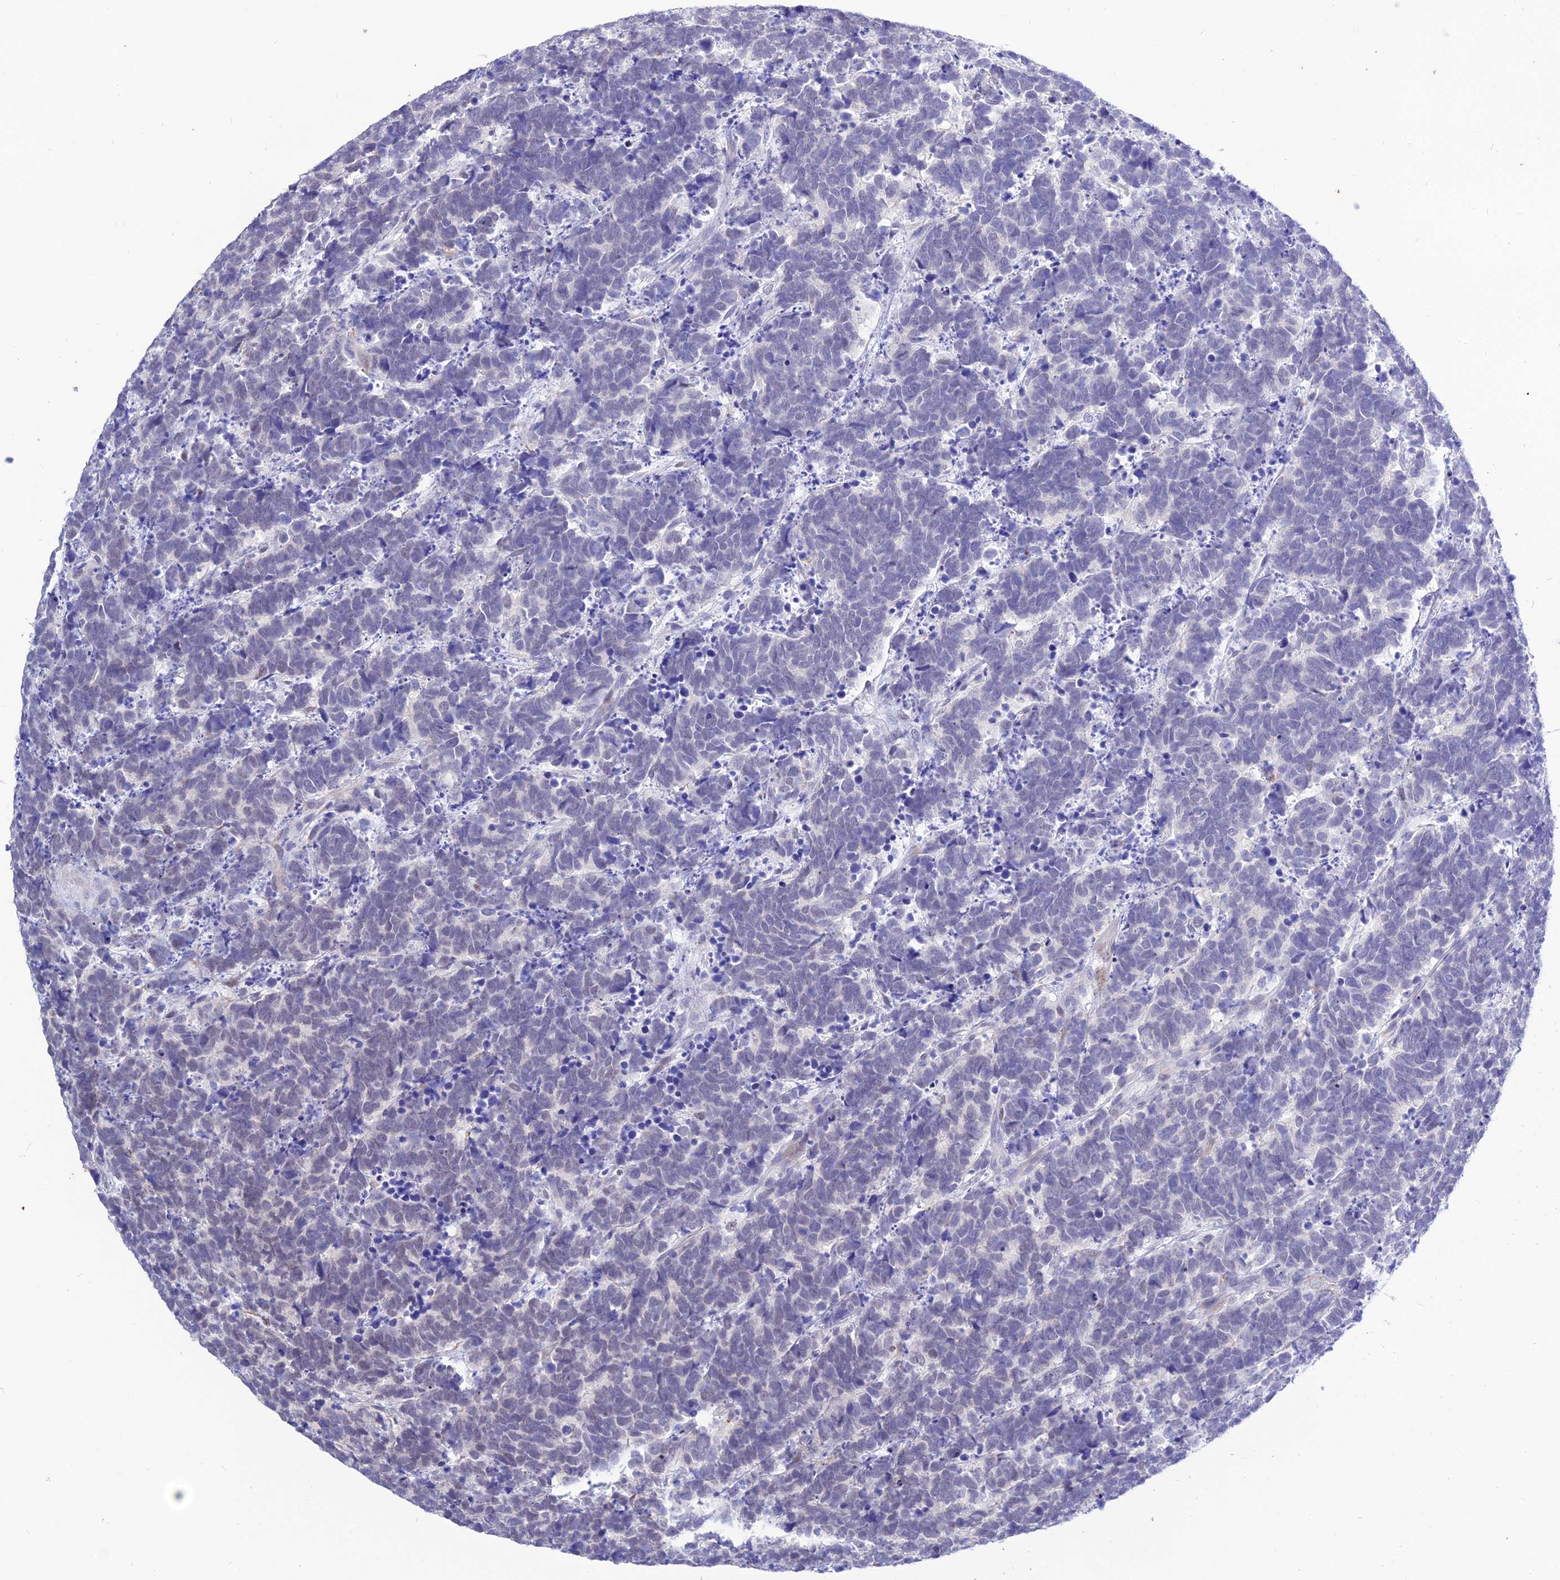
{"staining": {"intensity": "negative", "quantity": "none", "location": "none"}, "tissue": "carcinoid", "cell_type": "Tumor cells", "image_type": "cancer", "snomed": [{"axis": "morphology", "description": "Carcinoma, NOS"}, {"axis": "morphology", "description": "Carcinoid, malignant, NOS"}, {"axis": "topography", "description": "Urinary bladder"}], "caption": "Immunohistochemical staining of human carcinoid demonstrates no significant expression in tumor cells.", "gene": "DEFB107A", "patient": {"sex": "male", "age": 57}}